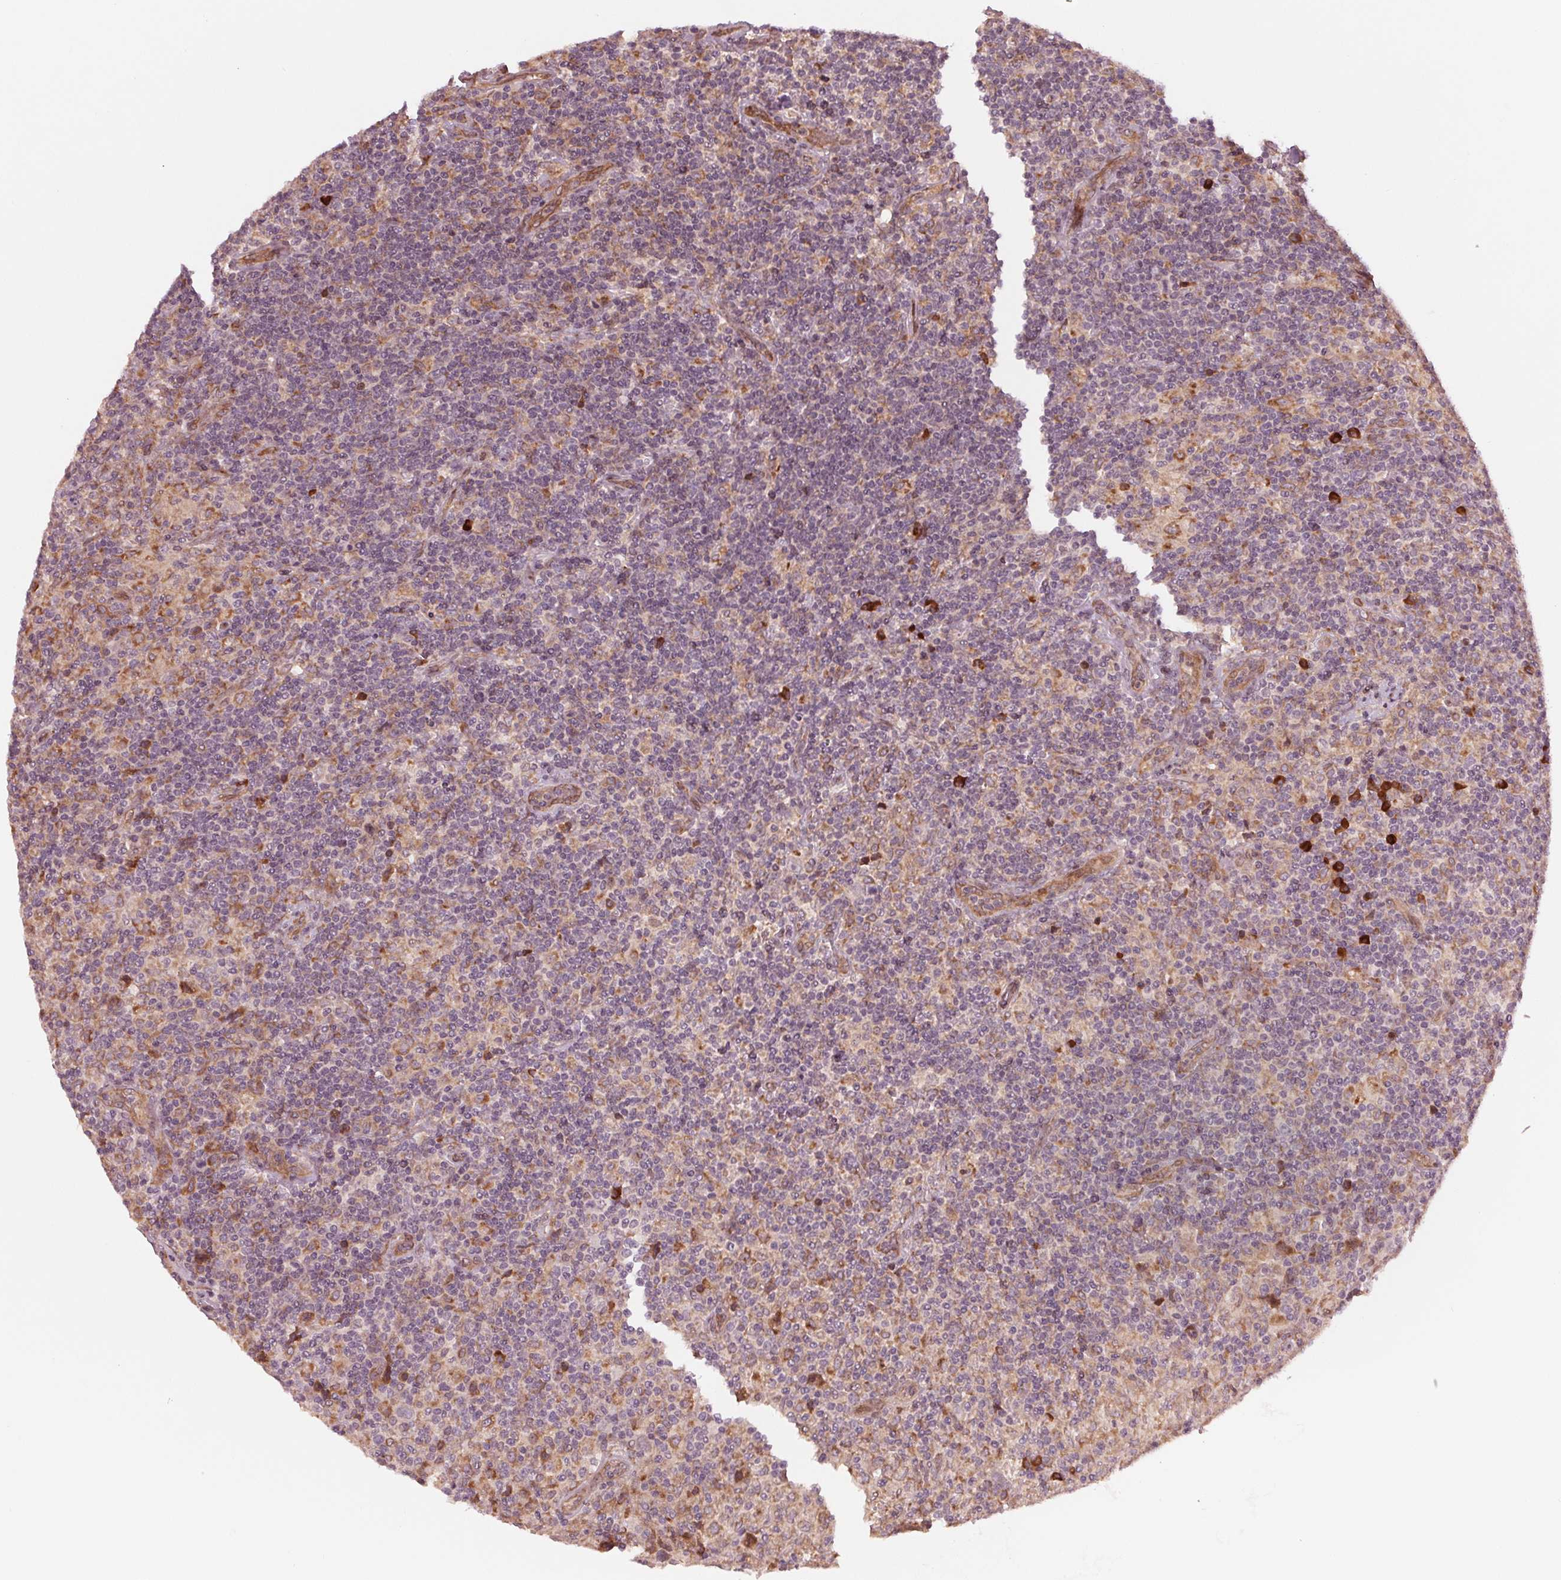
{"staining": {"intensity": "moderate", "quantity": "25%-75%", "location": "cytoplasmic/membranous"}, "tissue": "lymphoma", "cell_type": "Tumor cells", "image_type": "cancer", "snomed": [{"axis": "morphology", "description": "Hodgkin's disease, NOS"}, {"axis": "topography", "description": "Lymph node"}], "caption": "High-magnification brightfield microscopy of Hodgkin's disease stained with DAB (brown) and counterstained with hematoxylin (blue). tumor cells exhibit moderate cytoplasmic/membranous staining is seen in about25%-75% of cells.", "gene": "CMIP", "patient": {"sex": "male", "age": 70}}